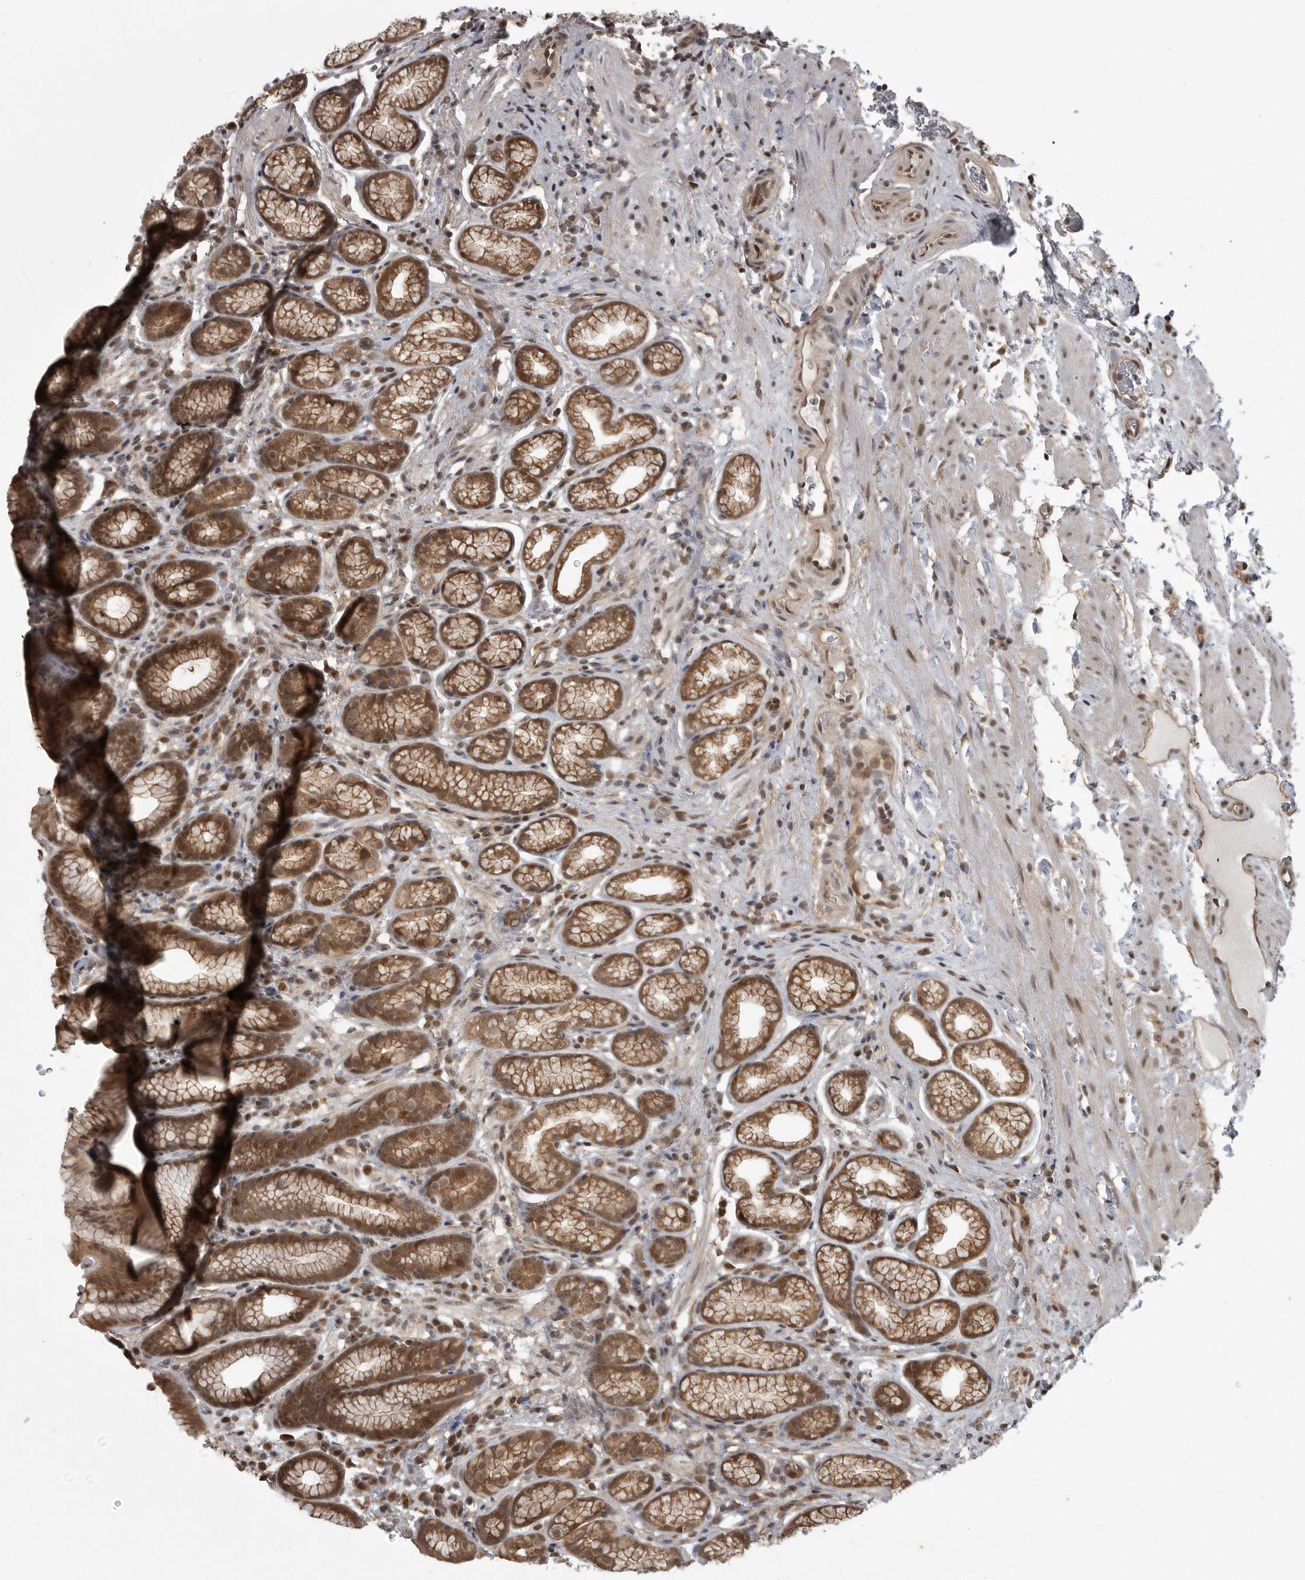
{"staining": {"intensity": "moderate", "quantity": ">75%", "location": "cytoplasmic/membranous,nuclear"}, "tissue": "stomach", "cell_type": "Glandular cells", "image_type": "normal", "snomed": [{"axis": "morphology", "description": "Normal tissue, NOS"}, {"axis": "topography", "description": "Stomach"}], "caption": "This image exhibits immunohistochemistry (IHC) staining of unremarkable stomach, with medium moderate cytoplasmic/membranous,nuclear positivity in approximately >75% of glandular cells.", "gene": "DNAJC8", "patient": {"sex": "male", "age": 42}}